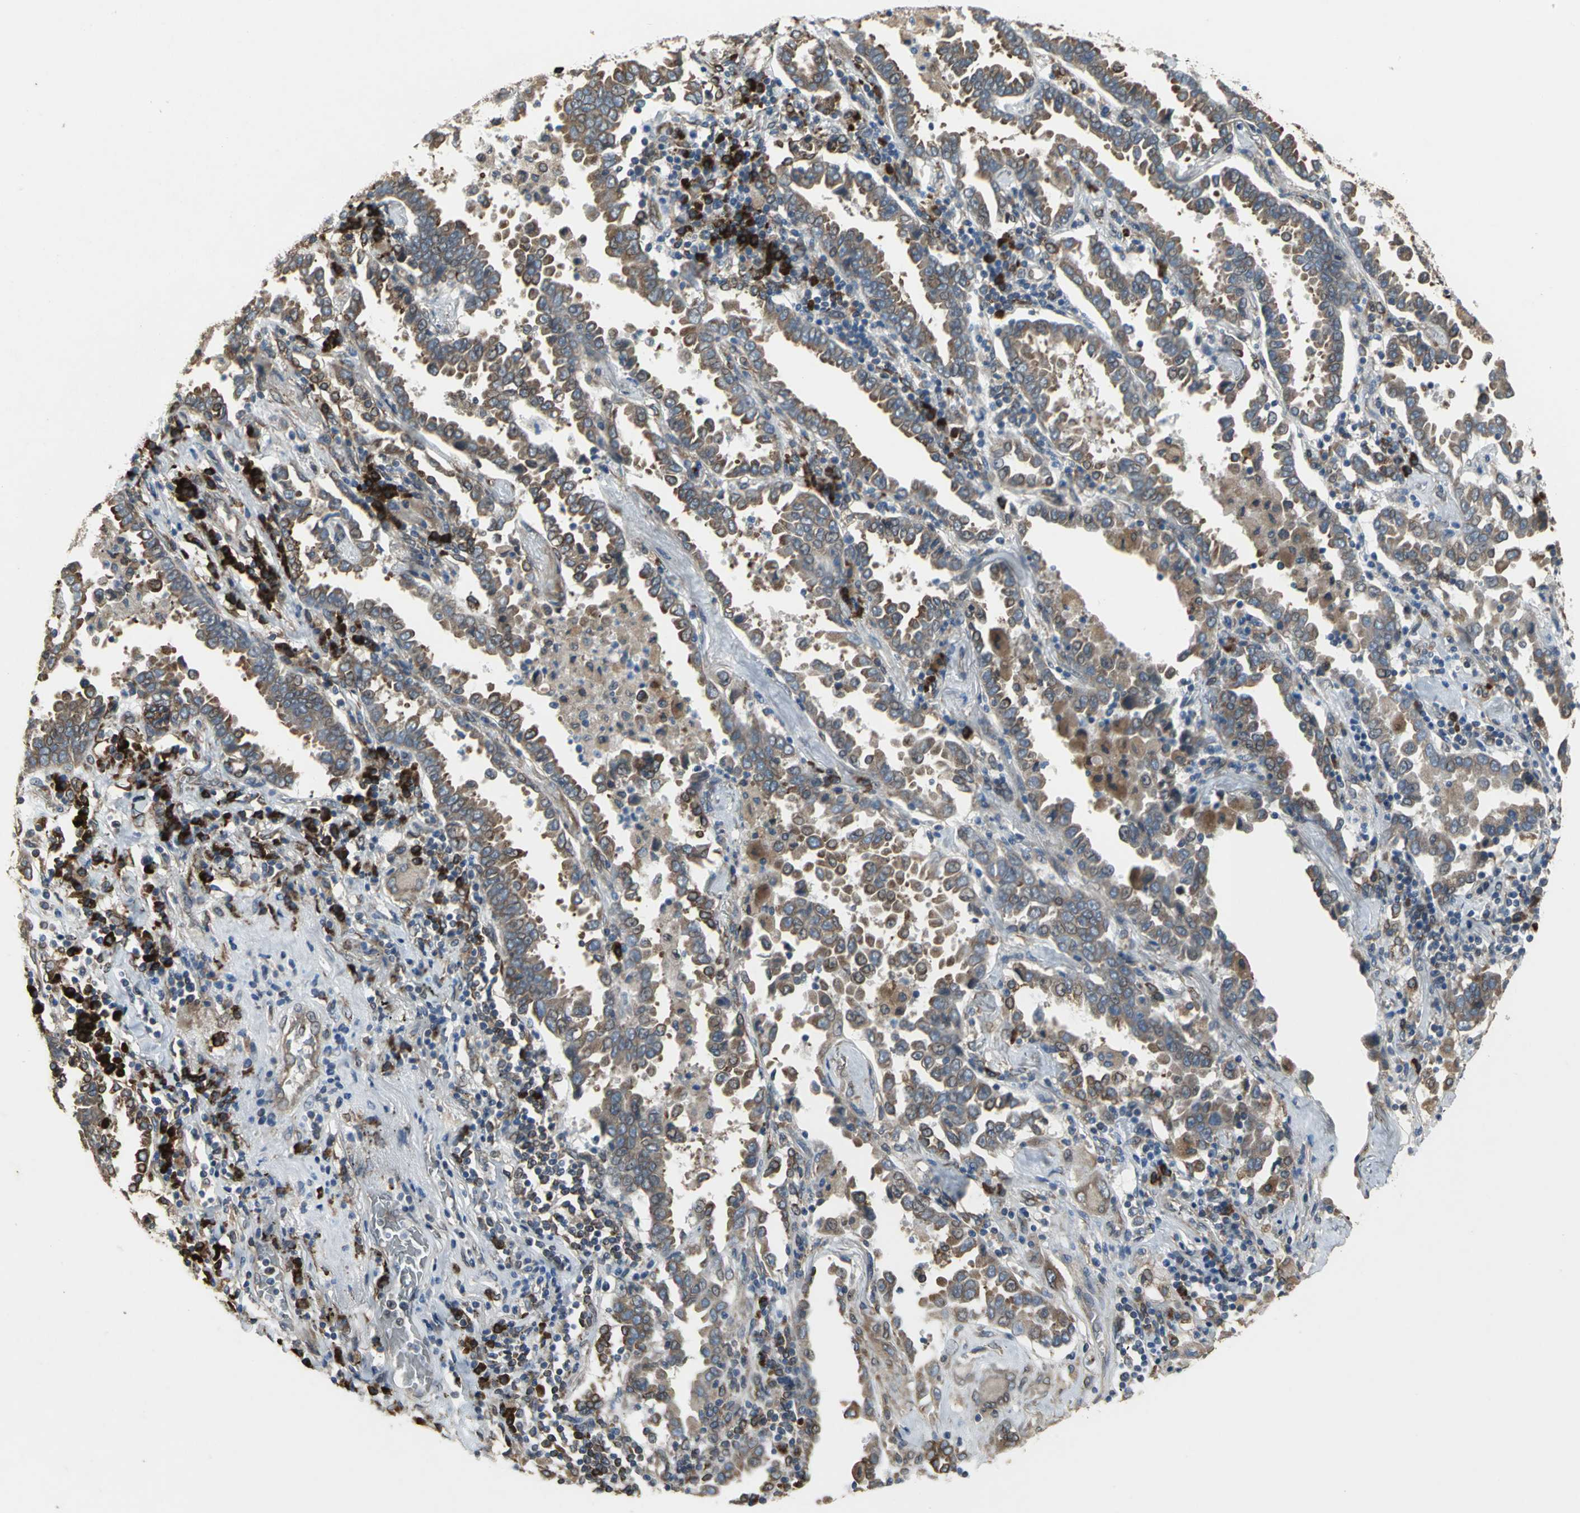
{"staining": {"intensity": "moderate", "quantity": ">75%", "location": "cytoplasmic/membranous"}, "tissue": "lung cancer", "cell_type": "Tumor cells", "image_type": "cancer", "snomed": [{"axis": "morphology", "description": "Normal tissue, NOS"}, {"axis": "morphology", "description": "Inflammation, NOS"}, {"axis": "morphology", "description": "Adenocarcinoma, NOS"}, {"axis": "topography", "description": "Lung"}], "caption": "Adenocarcinoma (lung) stained for a protein reveals moderate cytoplasmic/membranous positivity in tumor cells.", "gene": "SYVN1", "patient": {"sex": "female", "age": 64}}